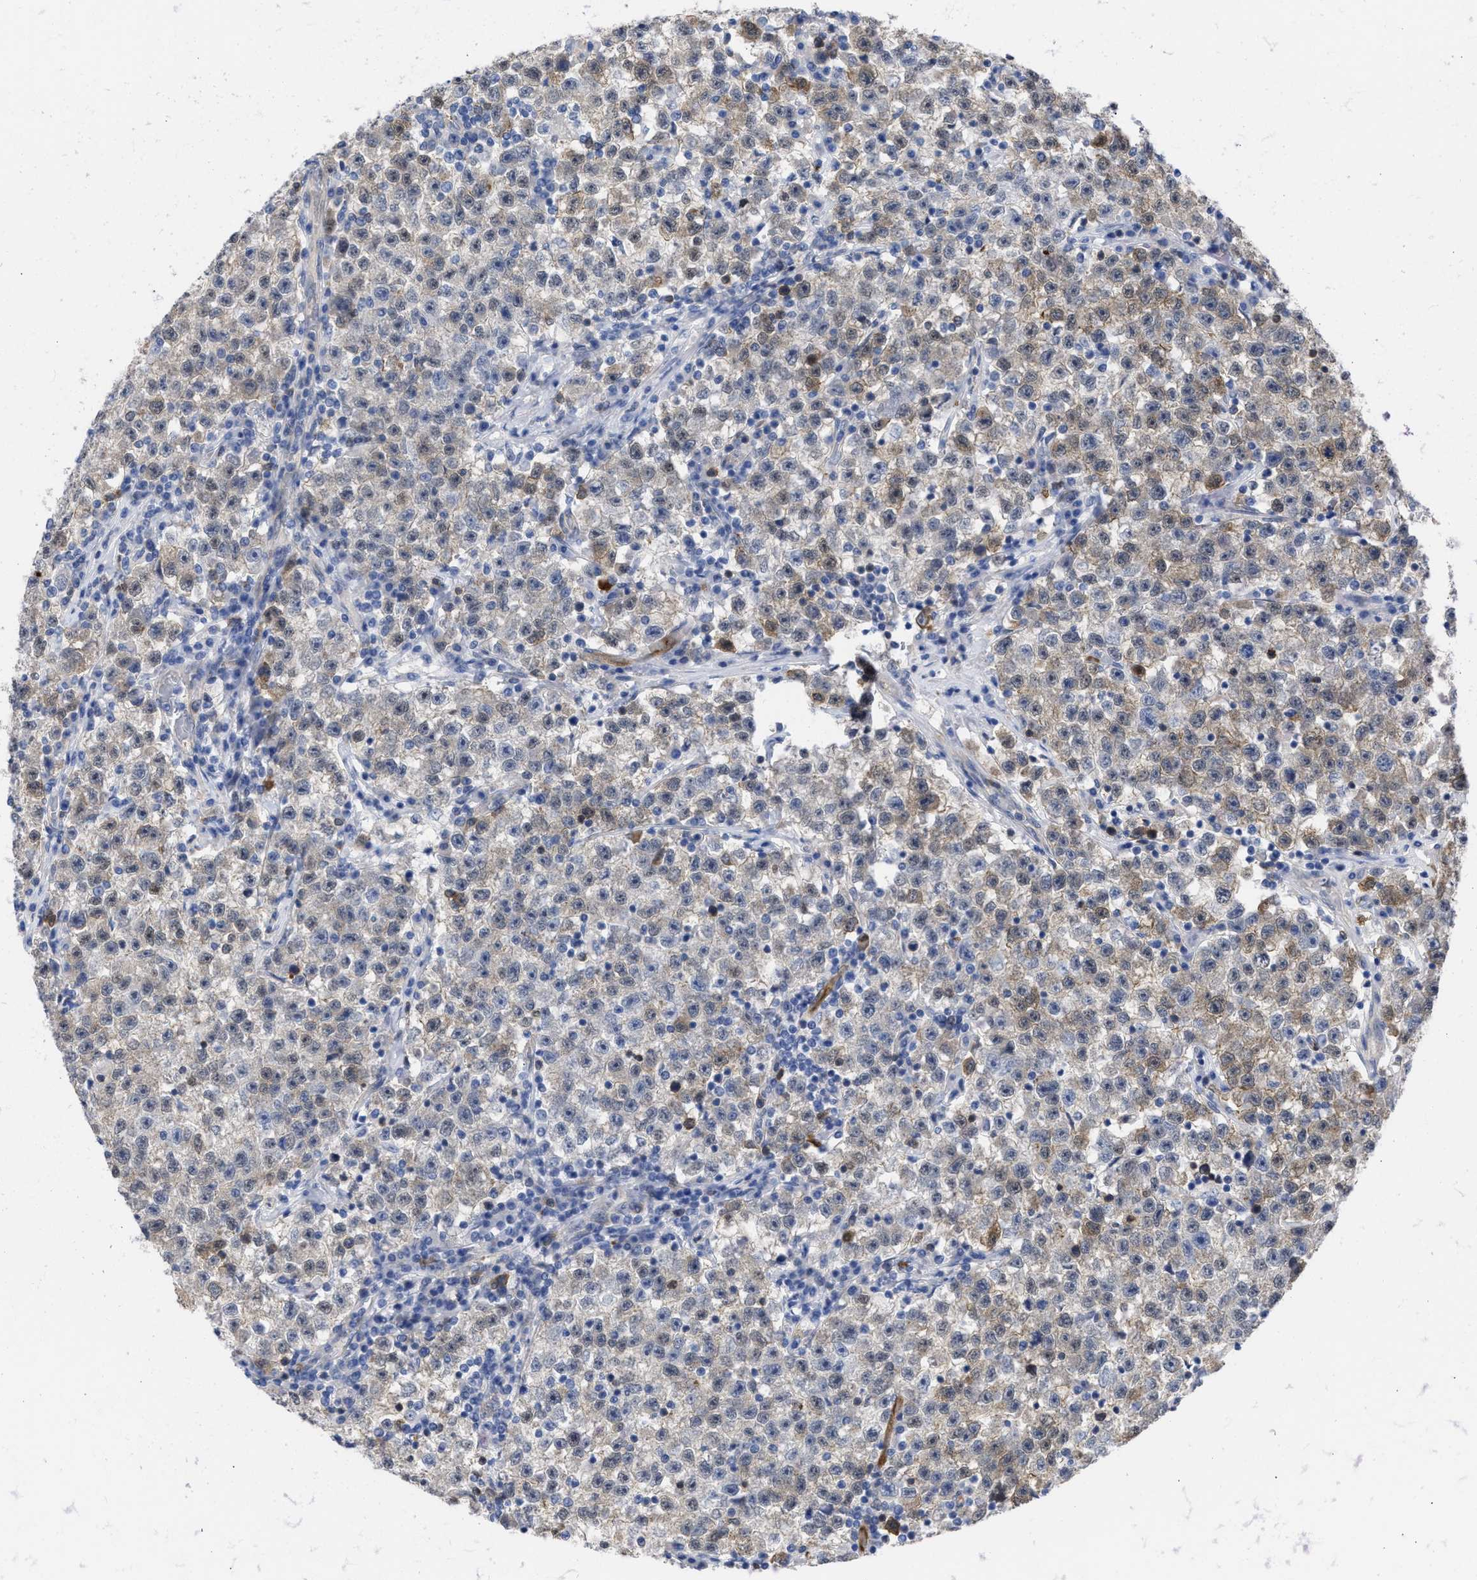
{"staining": {"intensity": "weak", "quantity": ">75%", "location": "cytoplasmic/membranous"}, "tissue": "testis cancer", "cell_type": "Tumor cells", "image_type": "cancer", "snomed": [{"axis": "morphology", "description": "Seminoma, NOS"}, {"axis": "topography", "description": "Testis"}], "caption": "Protein analysis of testis cancer (seminoma) tissue exhibits weak cytoplasmic/membranous positivity in about >75% of tumor cells.", "gene": "THRA", "patient": {"sex": "male", "age": 22}}